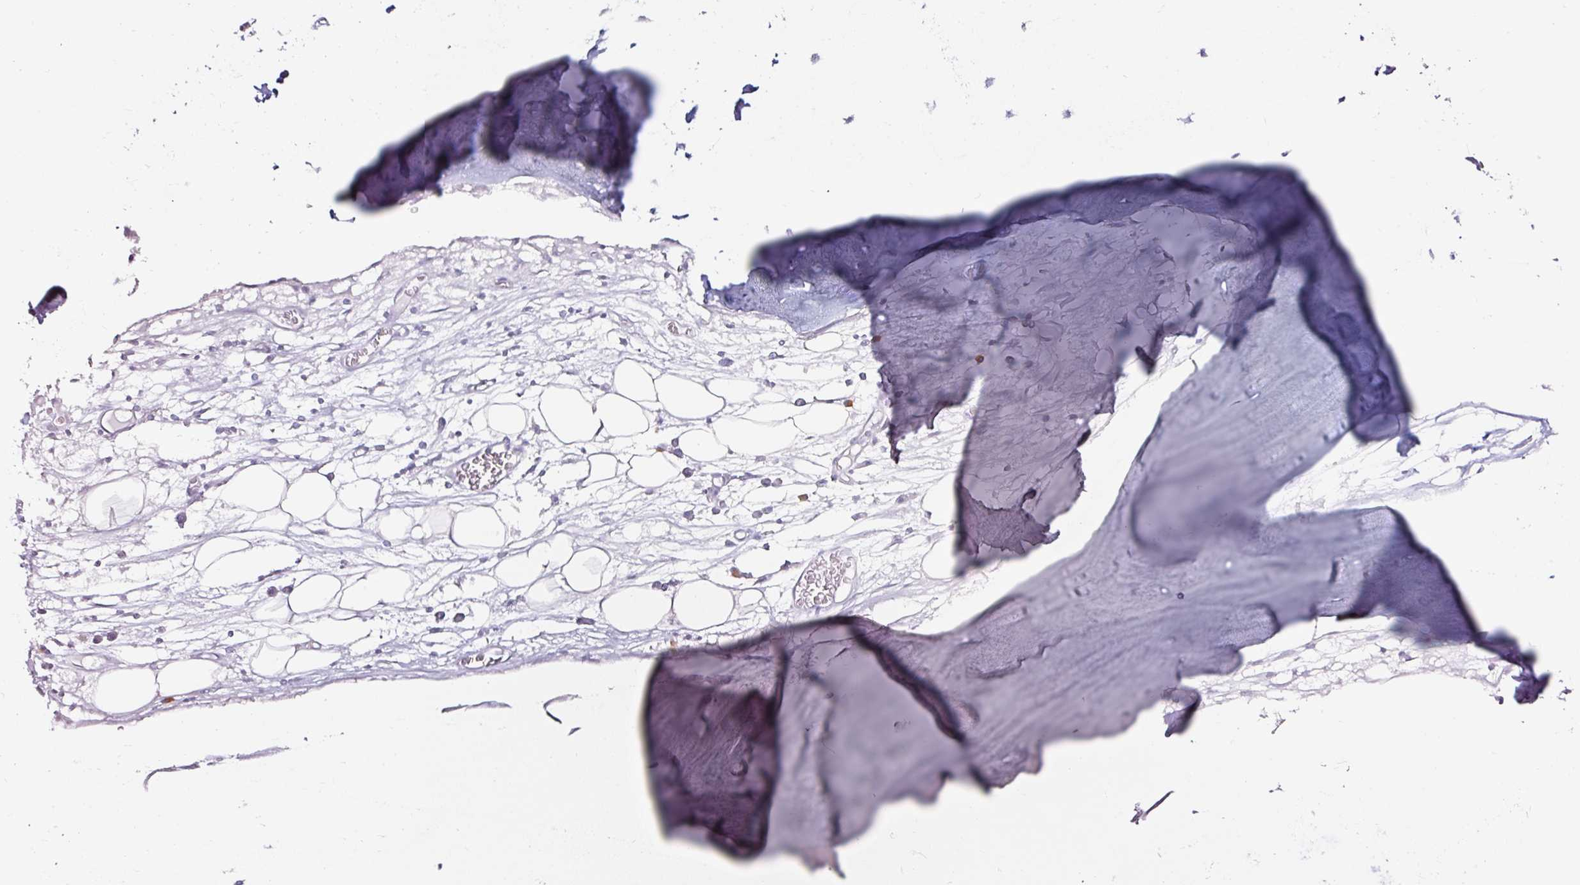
{"staining": {"intensity": "negative", "quantity": "none", "location": "none"}, "tissue": "adipose tissue", "cell_type": "Adipocytes", "image_type": "normal", "snomed": [{"axis": "morphology", "description": "Normal tissue, NOS"}, {"axis": "topography", "description": "Cartilage tissue"}], "caption": "There is no significant expression in adipocytes of adipose tissue. (Brightfield microscopy of DAB (3,3'-diaminobenzidine) immunohistochemistry (IHC) at high magnification).", "gene": "UTP14A", "patient": {"sex": "male", "age": 57}}